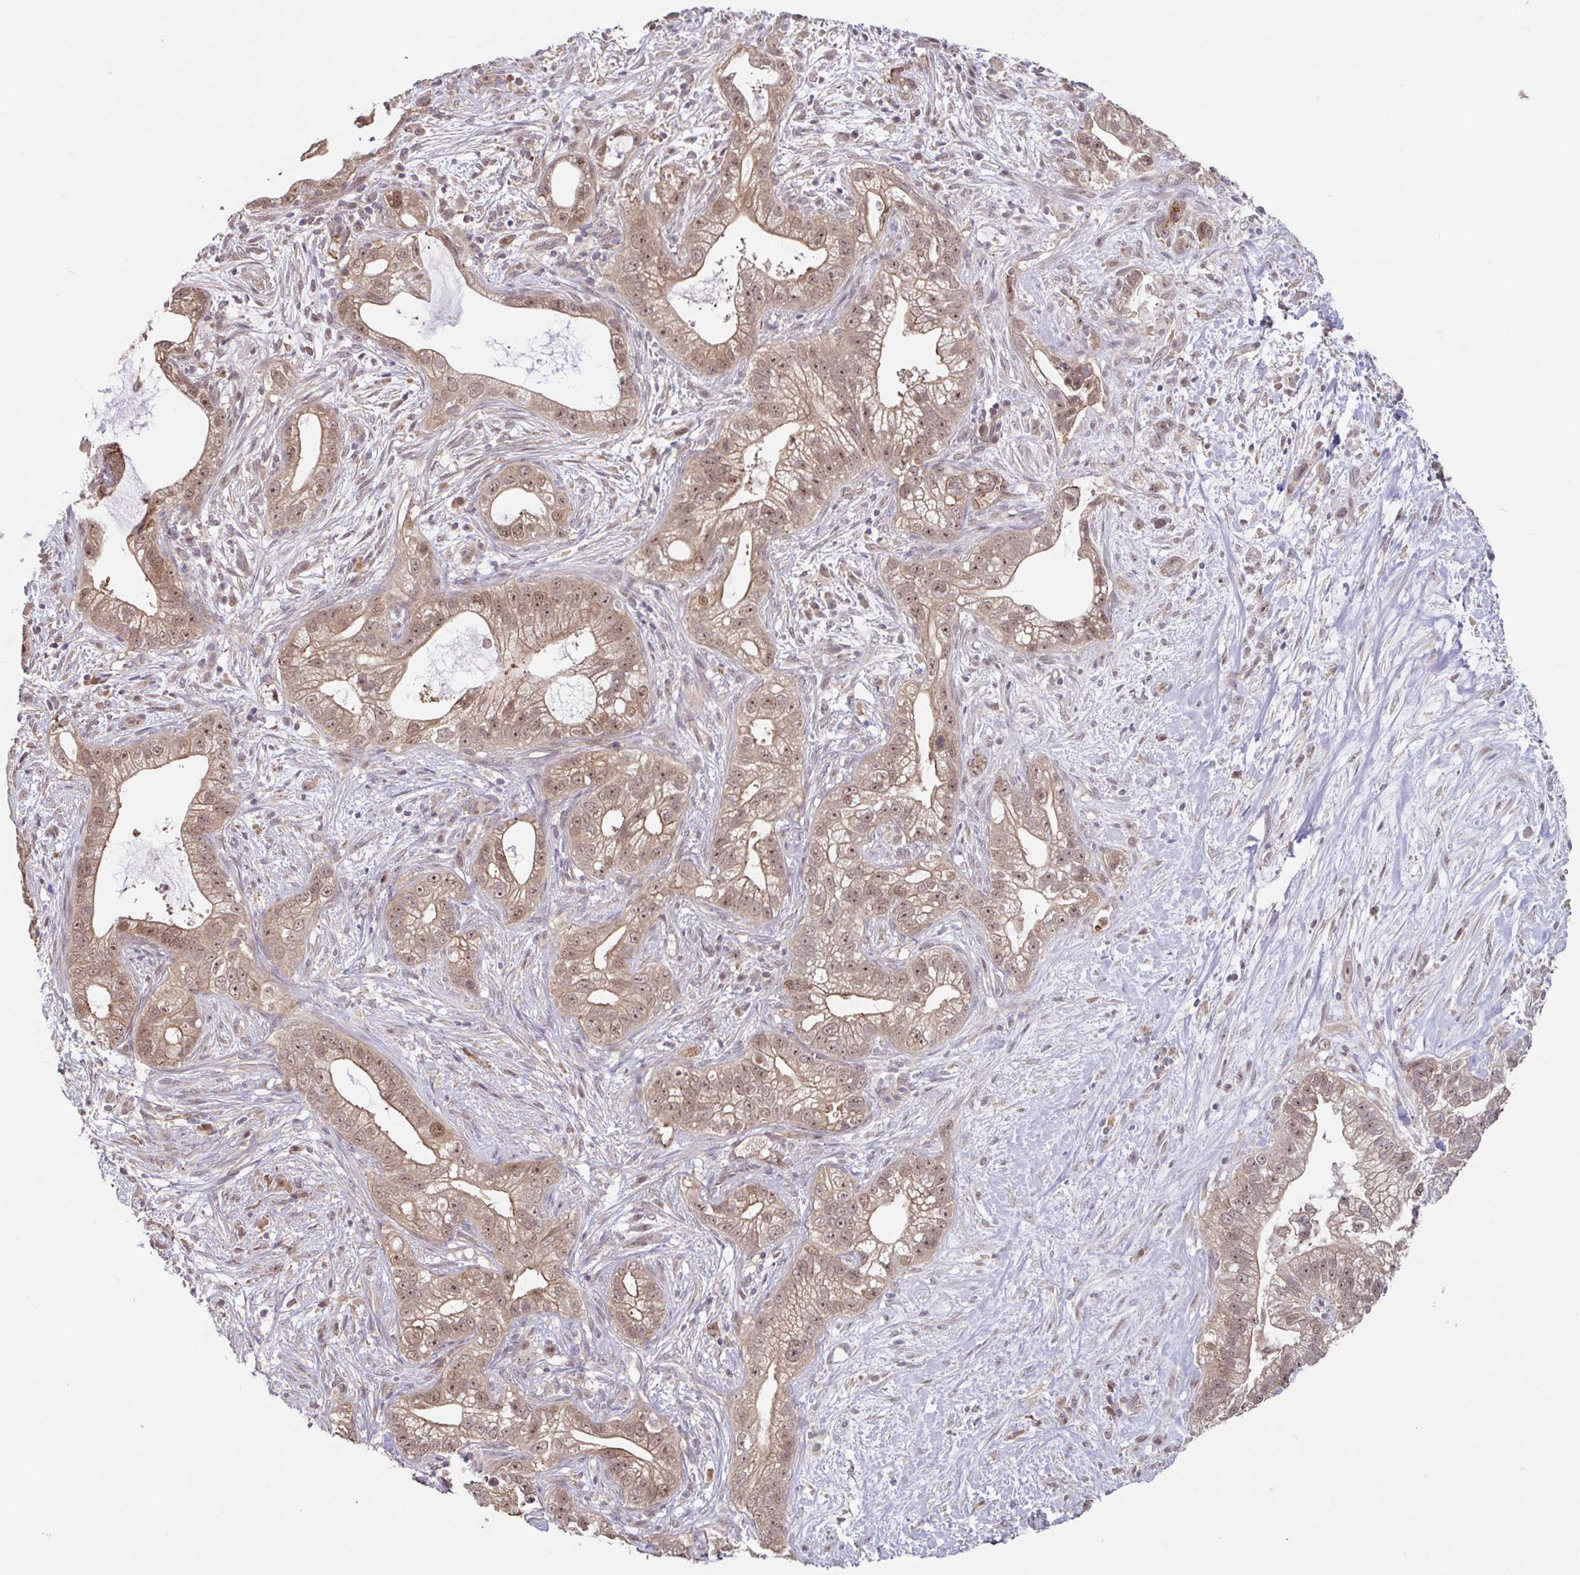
{"staining": {"intensity": "moderate", "quantity": ">75%", "location": "cytoplasmic/membranous,nuclear"}, "tissue": "pancreatic cancer", "cell_type": "Tumor cells", "image_type": "cancer", "snomed": [{"axis": "morphology", "description": "Adenocarcinoma, NOS"}, {"axis": "topography", "description": "Pancreas"}], "caption": "This is a photomicrograph of immunohistochemistry staining of pancreatic adenocarcinoma, which shows moderate expression in the cytoplasmic/membranous and nuclear of tumor cells.", "gene": "STYXL1", "patient": {"sex": "male", "age": 70}}